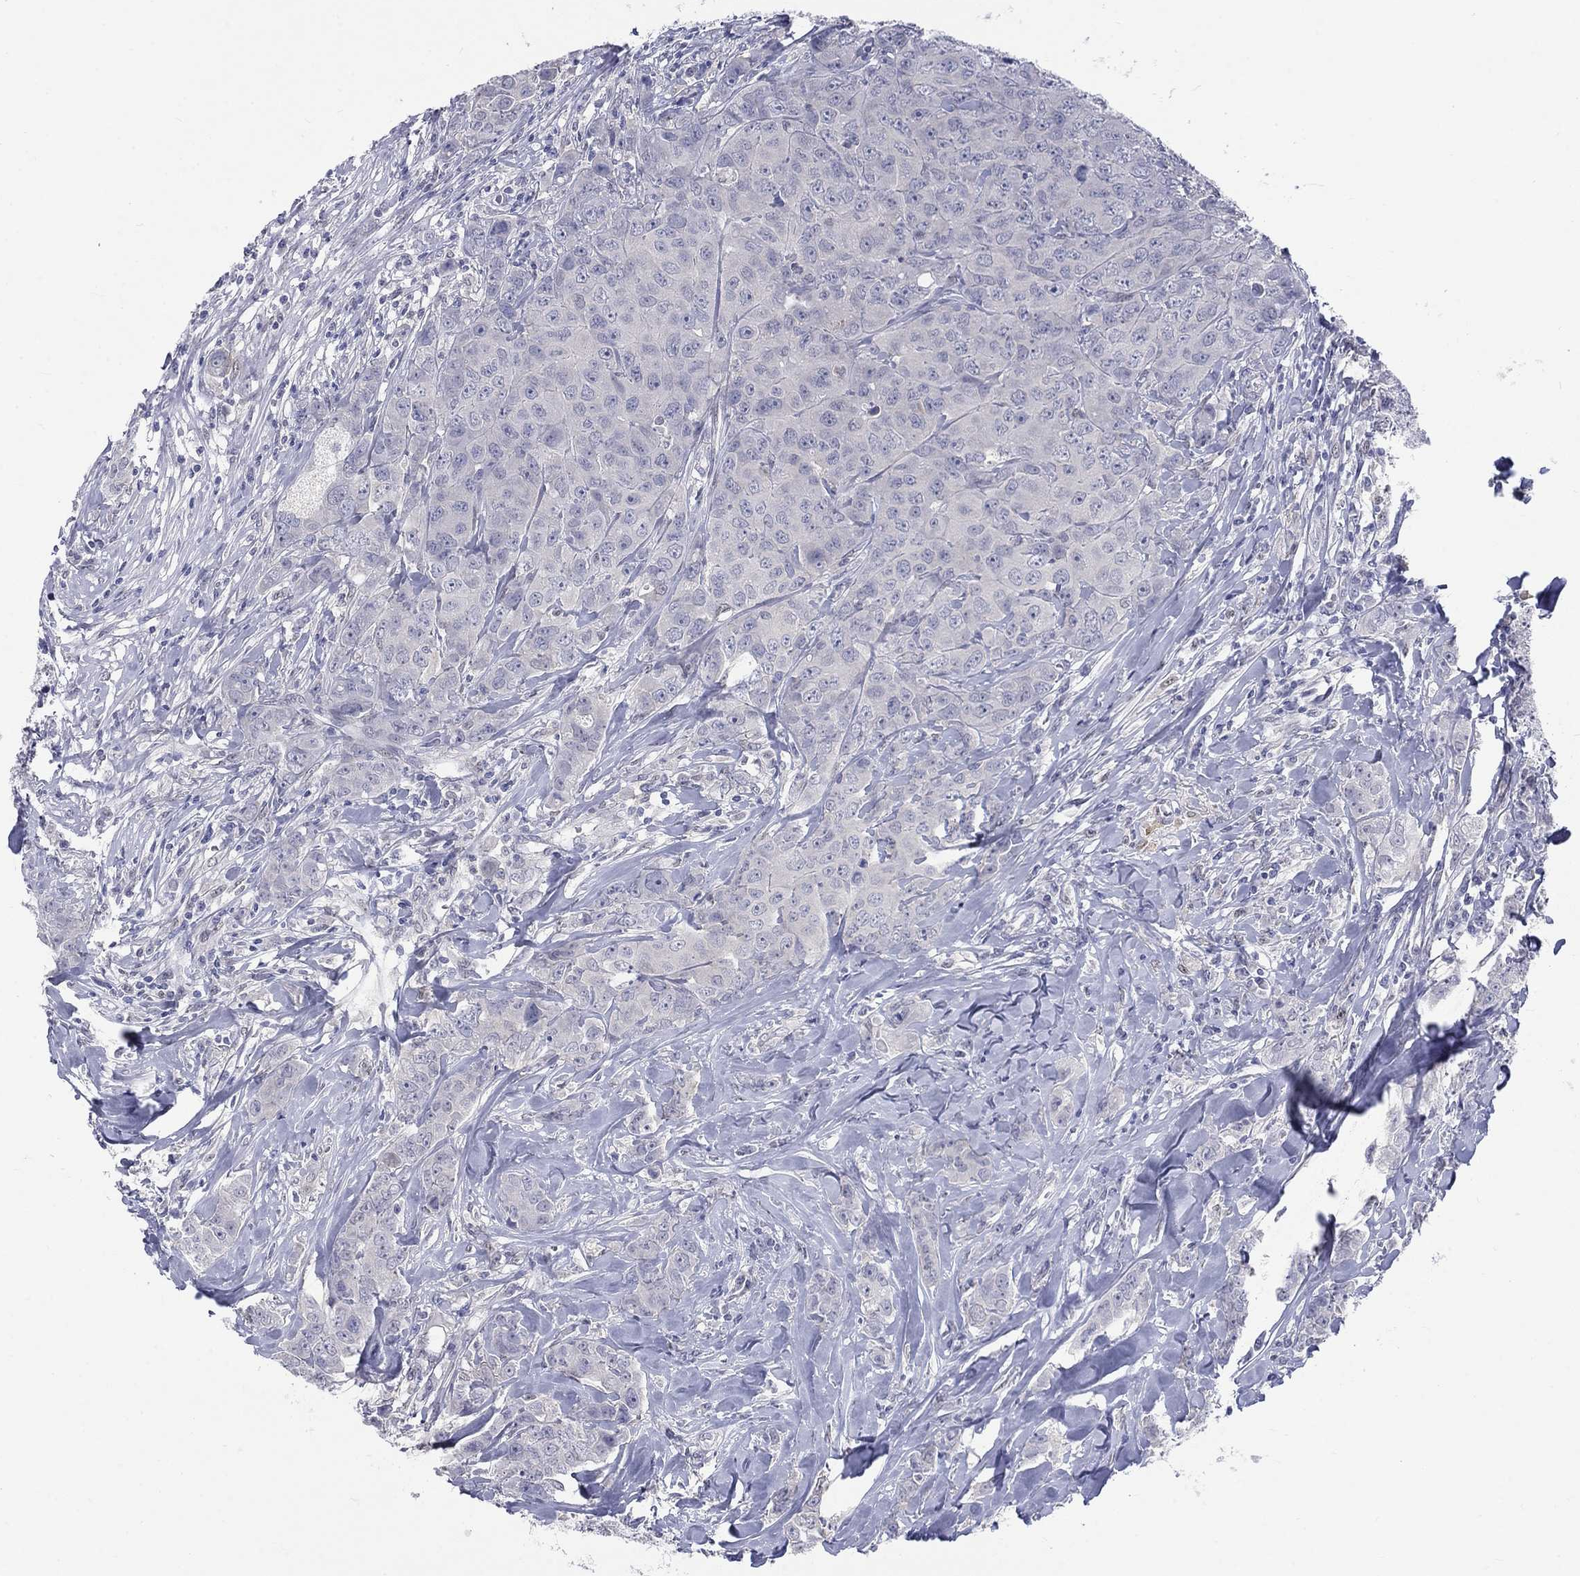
{"staining": {"intensity": "negative", "quantity": "none", "location": "none"}, "tissue": "breast cancer", "cell_type": "Tumor cells", "image_type": "cancer", "snomed": [{"axis": "morphology", "description": "Duct carcinoma"}, {"axis": "topography", "description": "Breast"}], "caption": "IHC histopathology image of breast cancer (infiltrating ductal carcinoma) stained for a protein (brown), which displays no positivity in tumor cells.", "gene": "EGFLAM", "patient": {"sex": "female", "age": 43}}